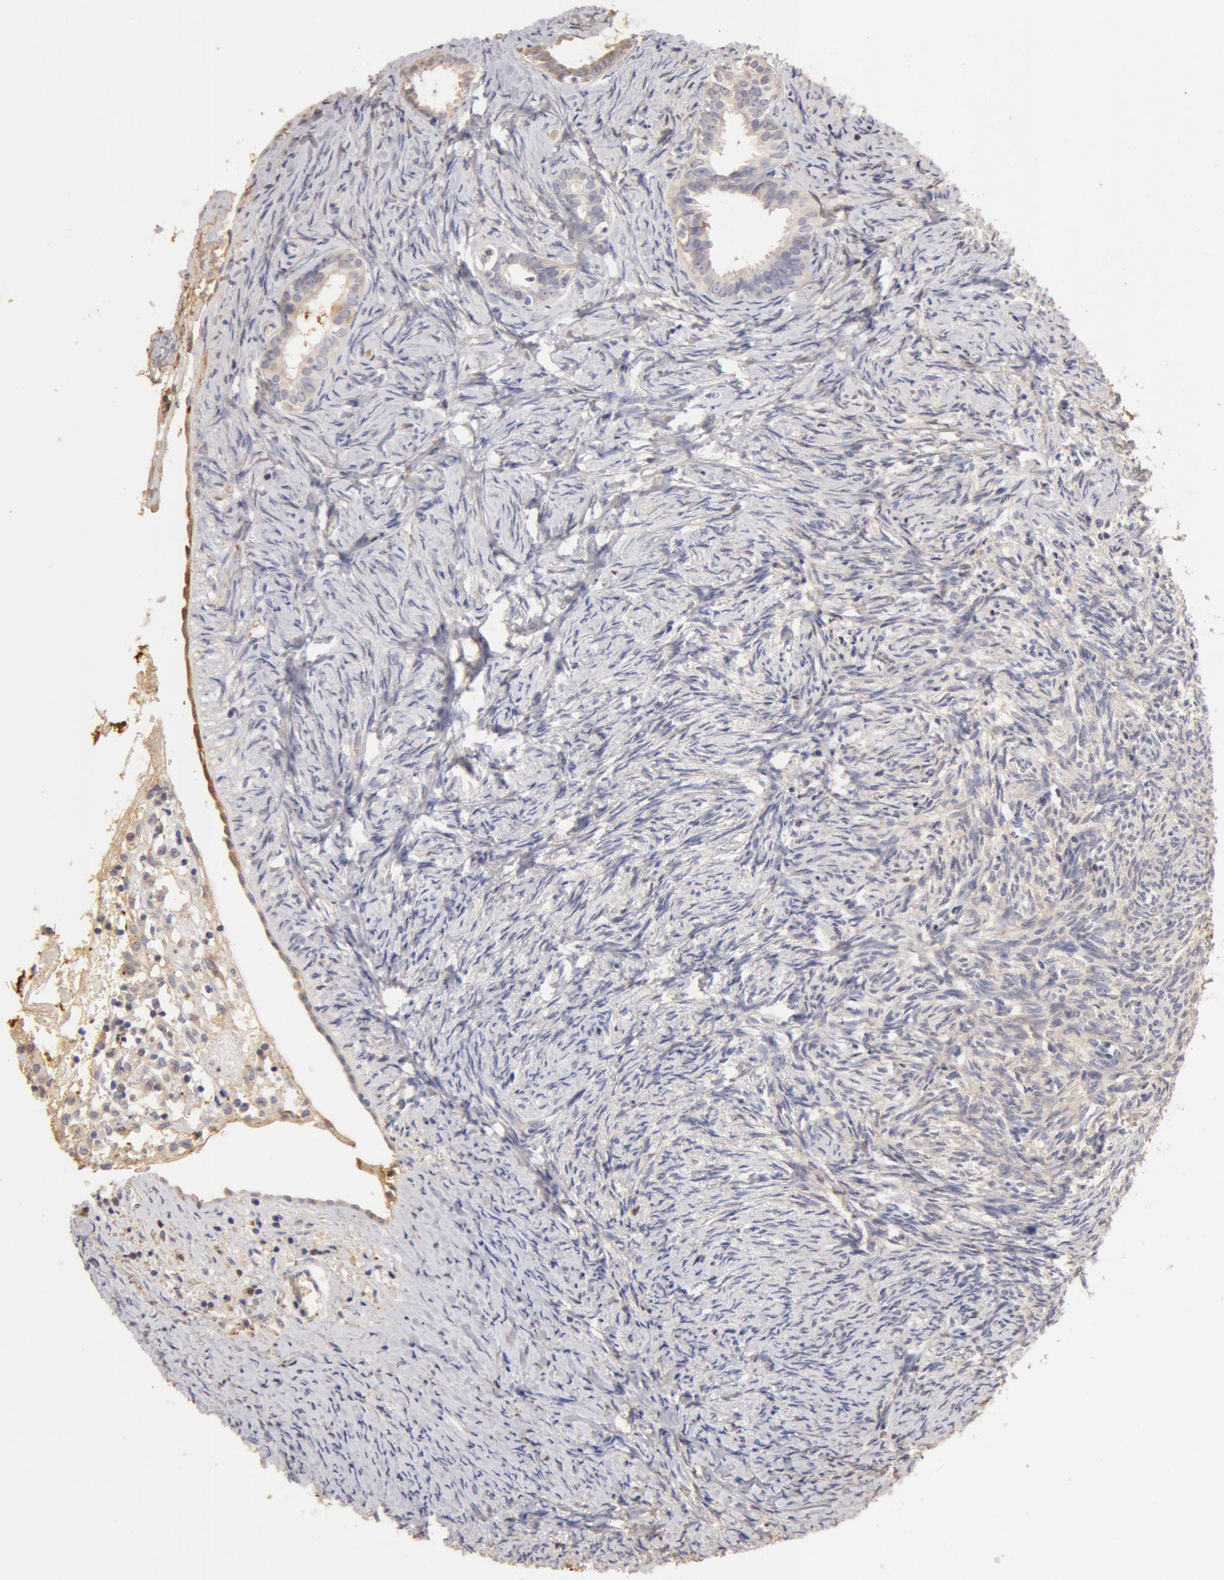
{"staining": {"intensity": "weak", "quantity": "<25%", "location": "cytoplasmic/membranous"}, "tissue": "ovary", "cell_type": "Ovarian stroma cells", "image_type": "normal", "snomed": [{"axis": "morphology", "description": "Normal tissue, NOS"}, {"axis": "topography", "description": "Ovary"}], "caption": "An immunohistochemistry micrograph of benign ovary is shown. There is no staining in ovarian stroma cells of ovary. (IHC, brightfield microscopy, high magnification).", "gene": "TF", "patient": {"sex": "female", "age": 54}}